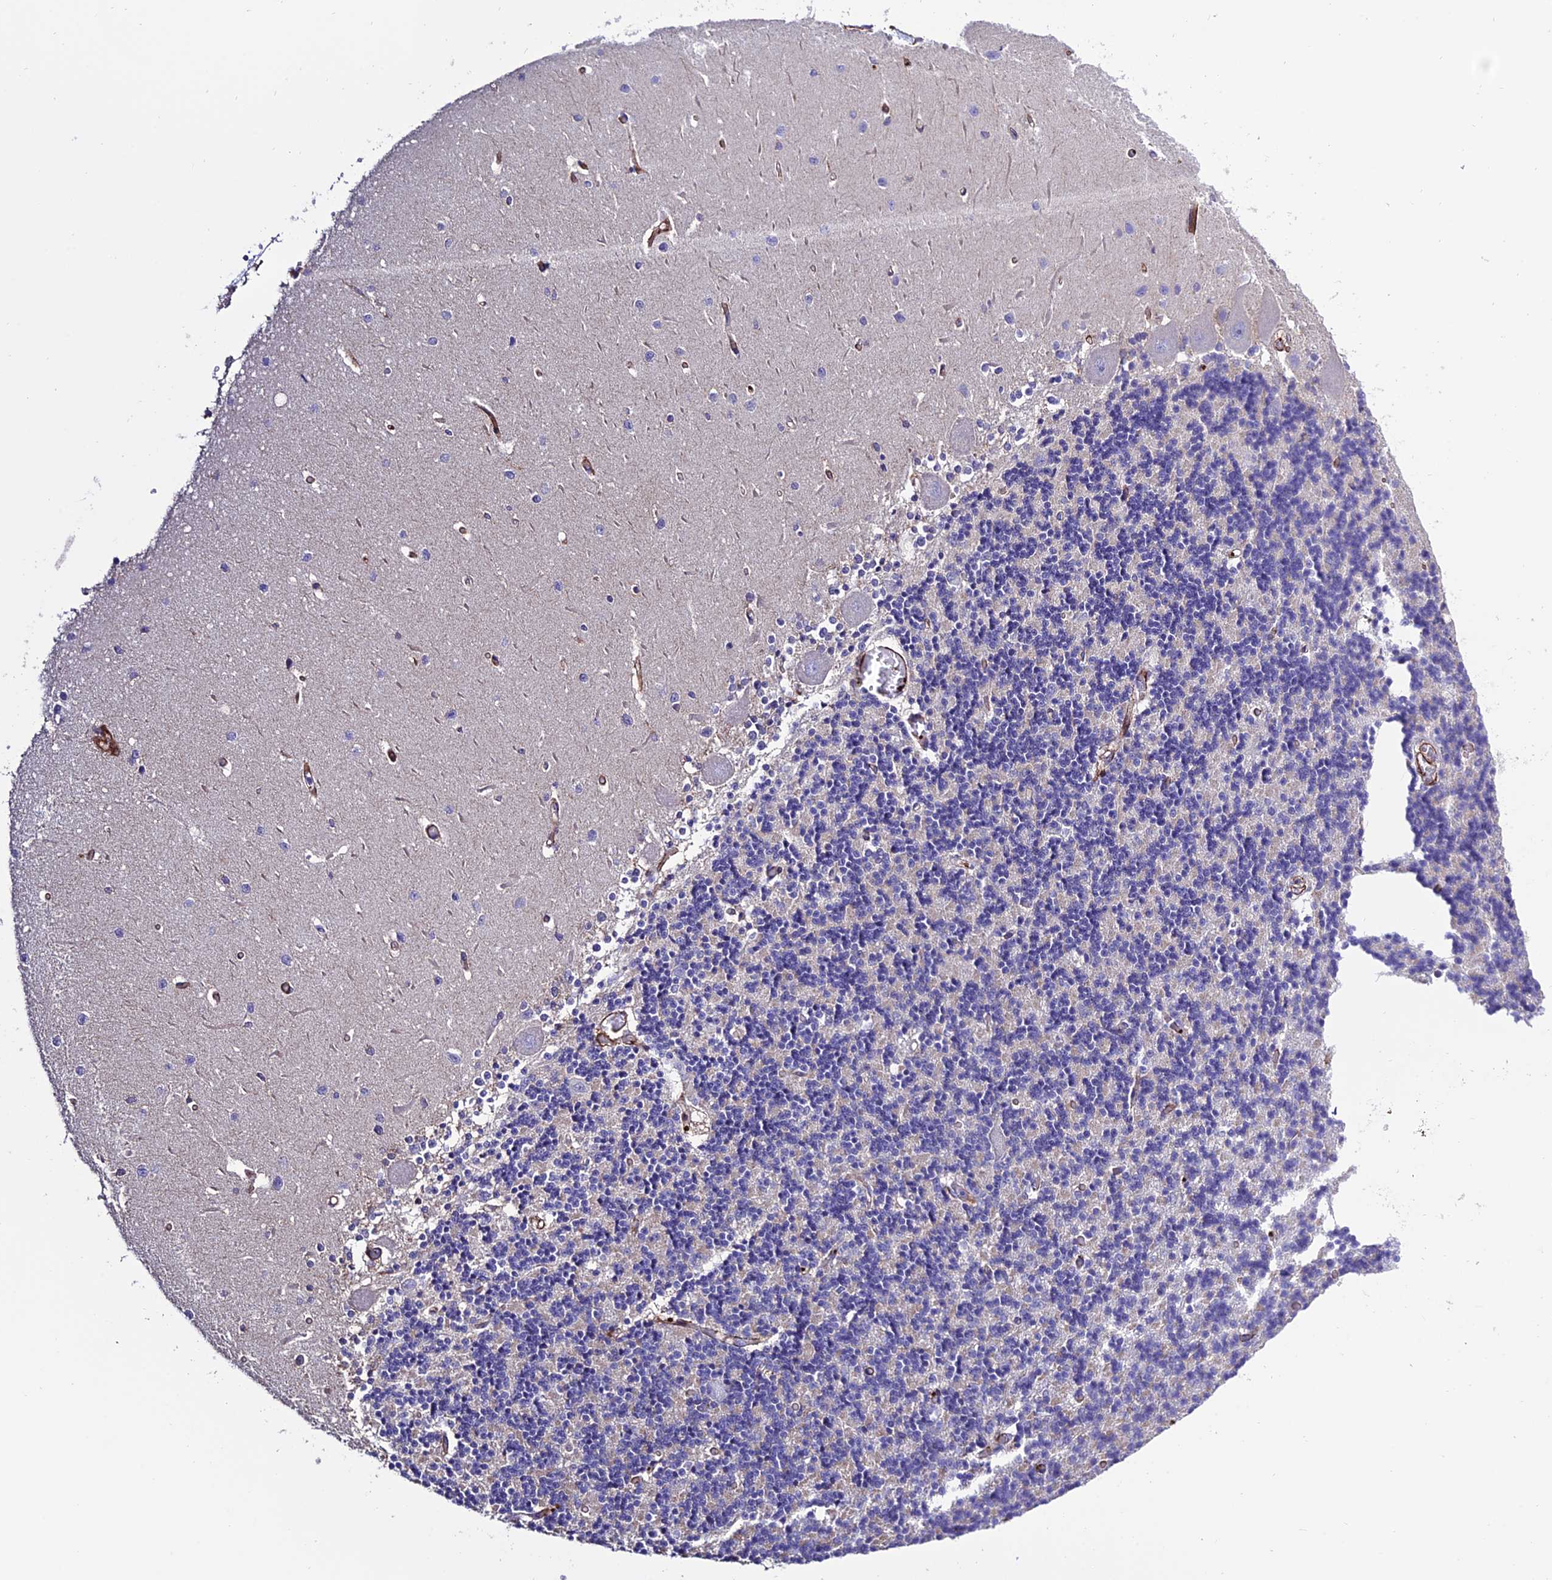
{"staining": {"intensity": "negative", "quantity": "none", "location": "none"}, "tissue": "cerebellum", "cell_type": "Cells in granular layer", "image_type": "normal", "snomed": [{"axis": "morphology", "description": "Normal tissue, NOS"}, {"axis": "topography", "description": "Cerebellum"}], "caption": "Cells in granular layer show no significant protein staining in benign cerebellum.", "gene": "REX1BD", "patient": {"sex": "male", "age": 37}}